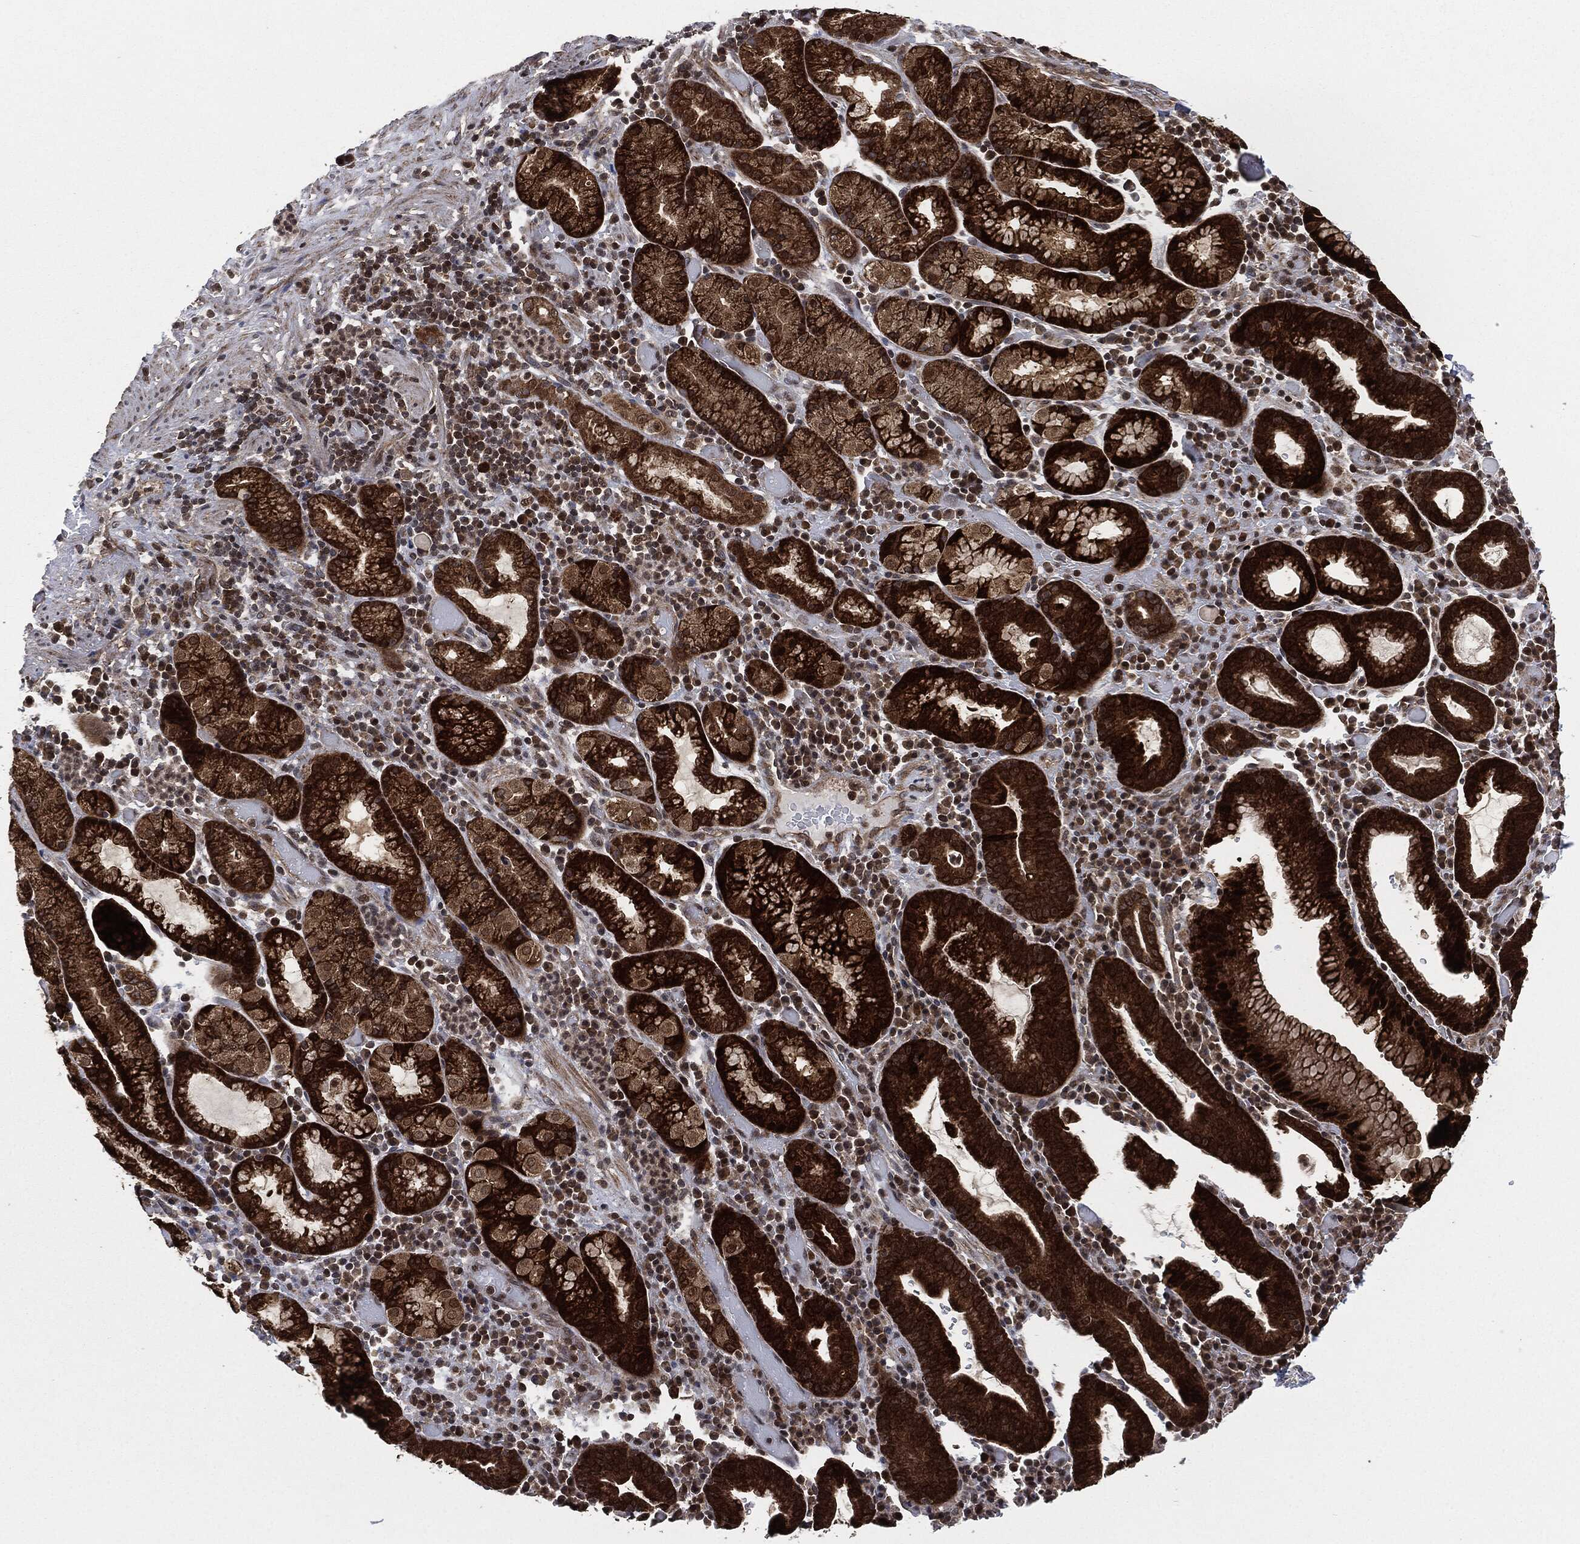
{"staining": {"intensity": "strong", "quantity": ">75%", "location": "cytoplasmic/membranous"}, "tissue": "stomach cancer", "cell_type": "Tumor cells", "image_type": "cancer", "snomed": [{"axis": "morphology", "description": "Adenocarcinoma, NOS"}, {"axis": "topography", "description": "Stomach"}], "caption": "Immunohistochemistry histopathology image of neoplastic tissue: human stomach cancer stained using immunohistochemistry demonstrates high levels of strong protein expression localized specifically in the cytoplasmic/membranous of tumor cells, appearing as a cytoplasmic/membranous brown color.", "gene": "HRAS", "patient": {"sex": "male", "age": 79}}